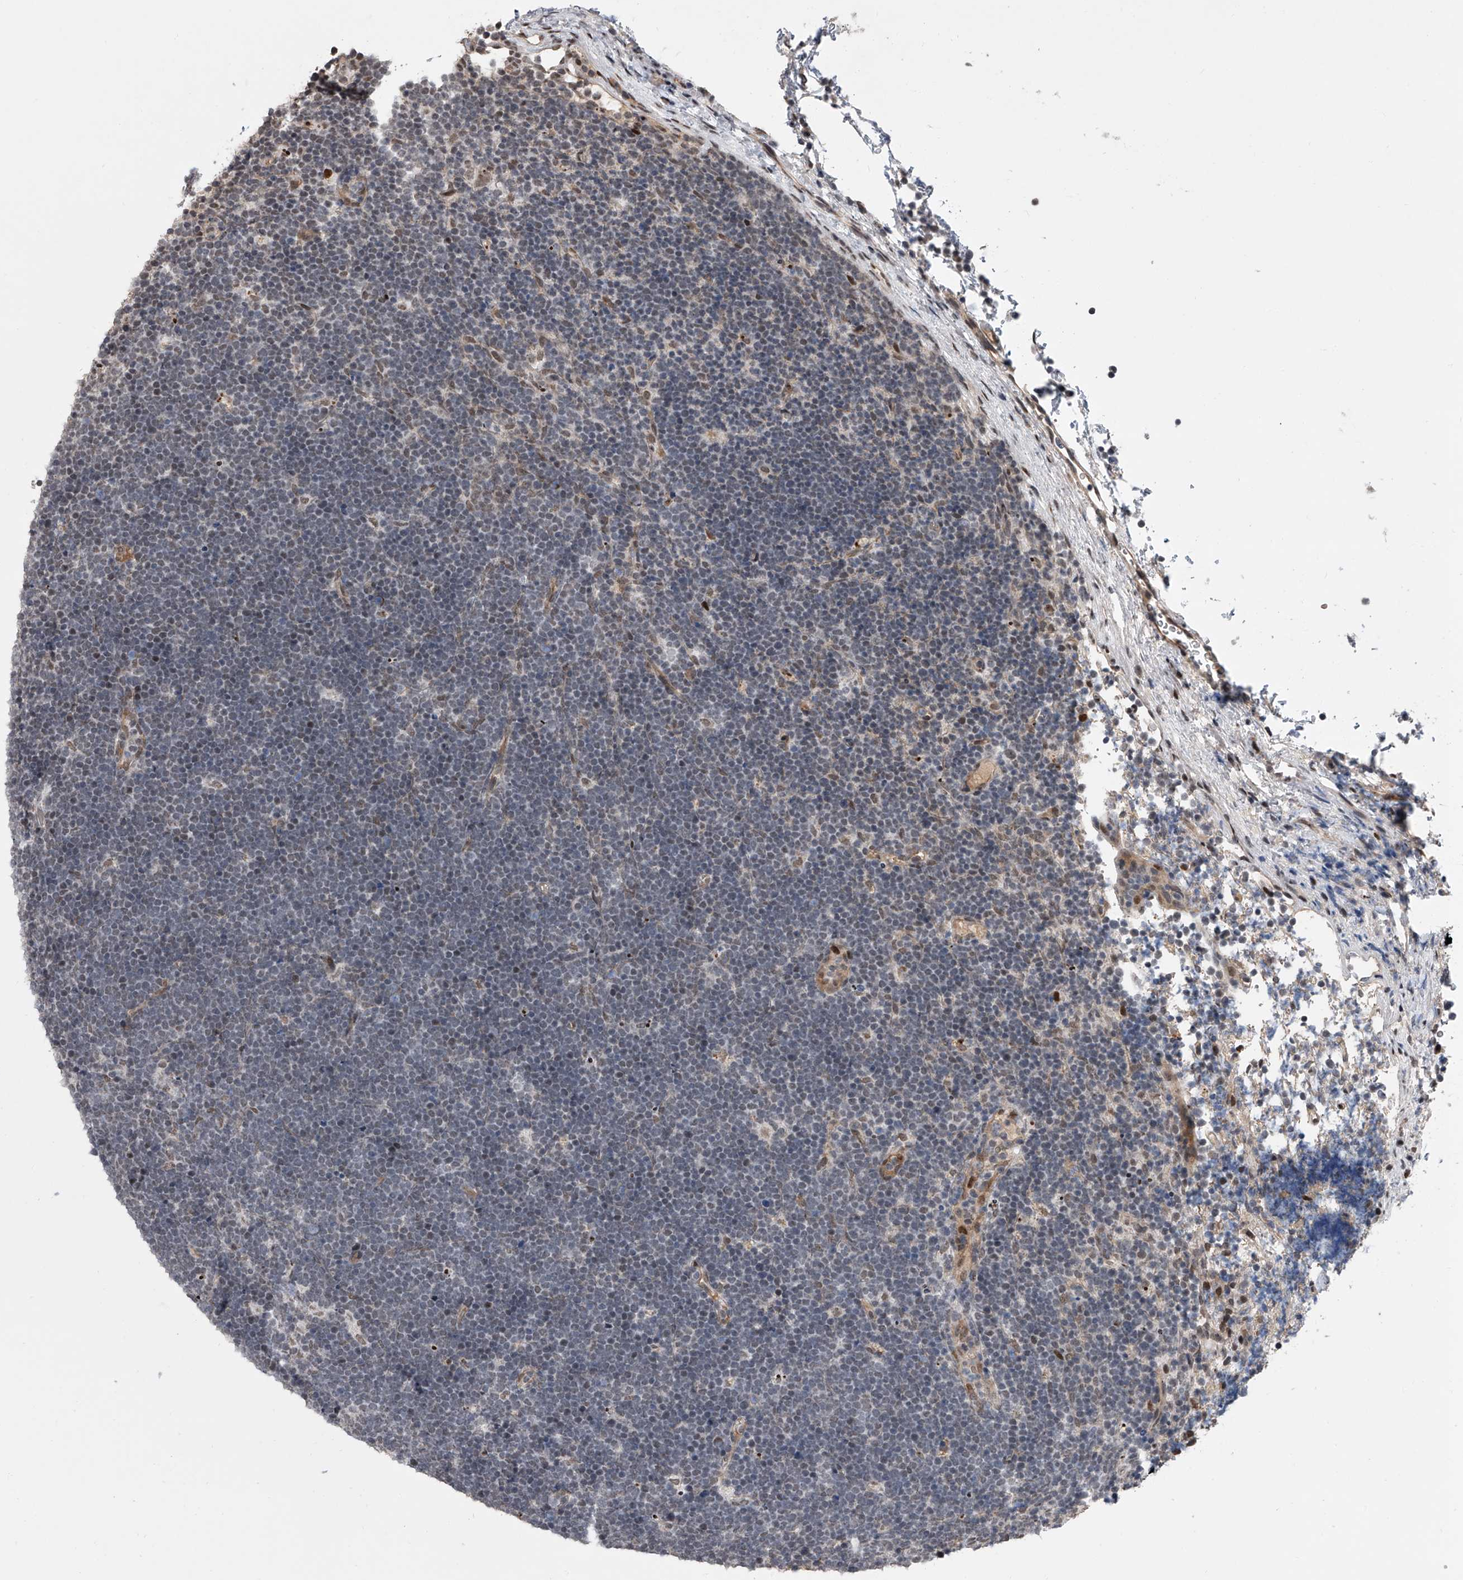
{"staining": {"intensity": "negative", "quantity": "none", "location": "none"}, "tissue": "lymphoma", "cell_type": "Tumor cells", "image_type": "cancer", "snomed": [{"axis": "morphology", "description": "Malignant lymphoma, non-Hodgkin's type, High grade"}, {"axis": "topography", "description": "Lymph node"}], "caption": "Tumor cells show no significant positivity in lymphoma.", "gene": "ZNF426", "patient": {"sex": "male", "age": 13}}